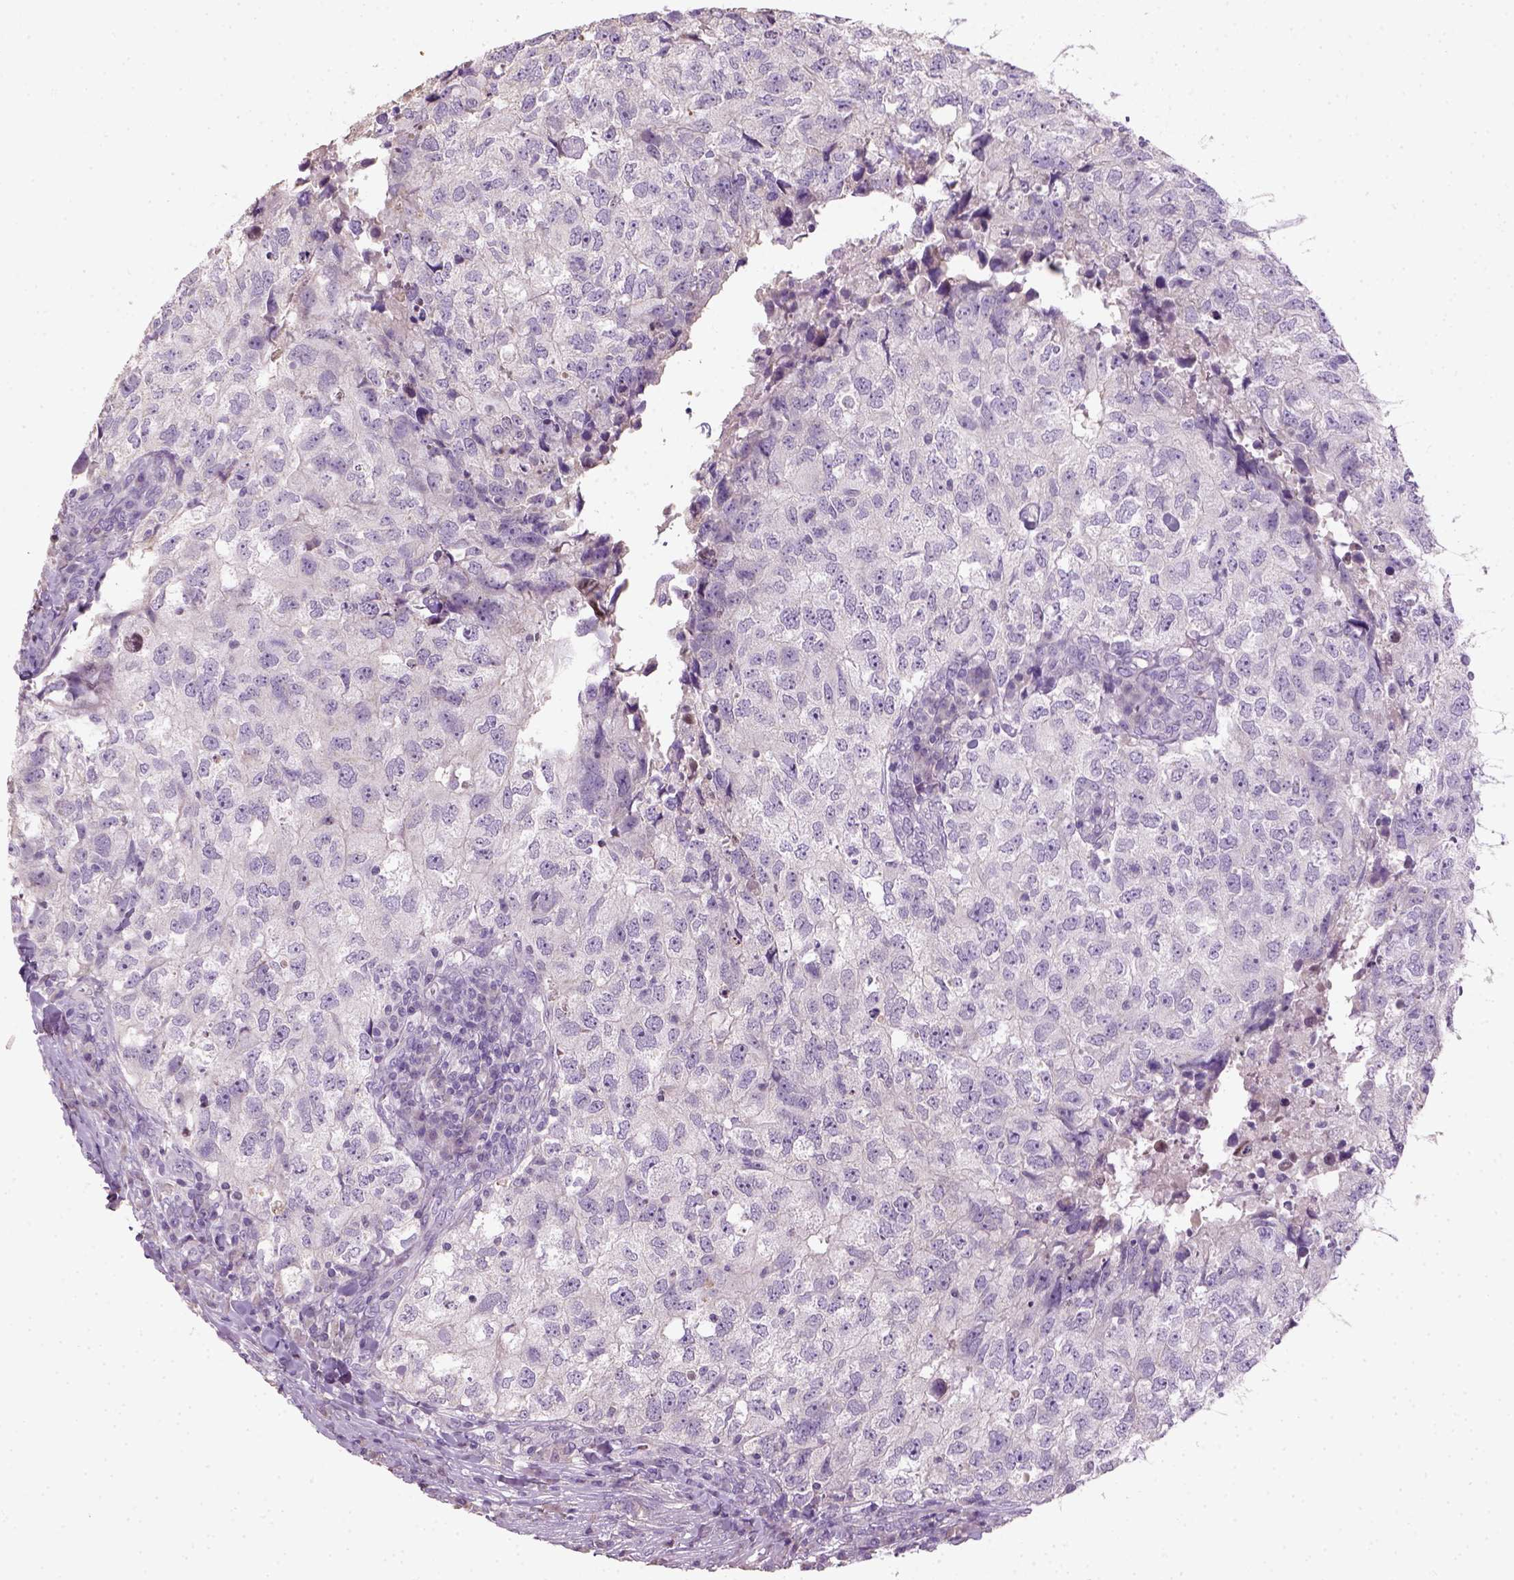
{"staining": {"intensity": "negative", "quantity": "none", "location": "none"}, "tissue": "breast cancer", "cell_type": "Tumor cells", "image_type": "cancer", "snomed": [{"axis": "morphology", "description": "Duct carcinoma"}, {"axis": "topography", "description": "Breast"}], "caption": "There is no significant staining in tumor cells of intraductal carcinoma (breast).", "gene": "NUDT6", "patient": {"sex": "female", "age": 30}}